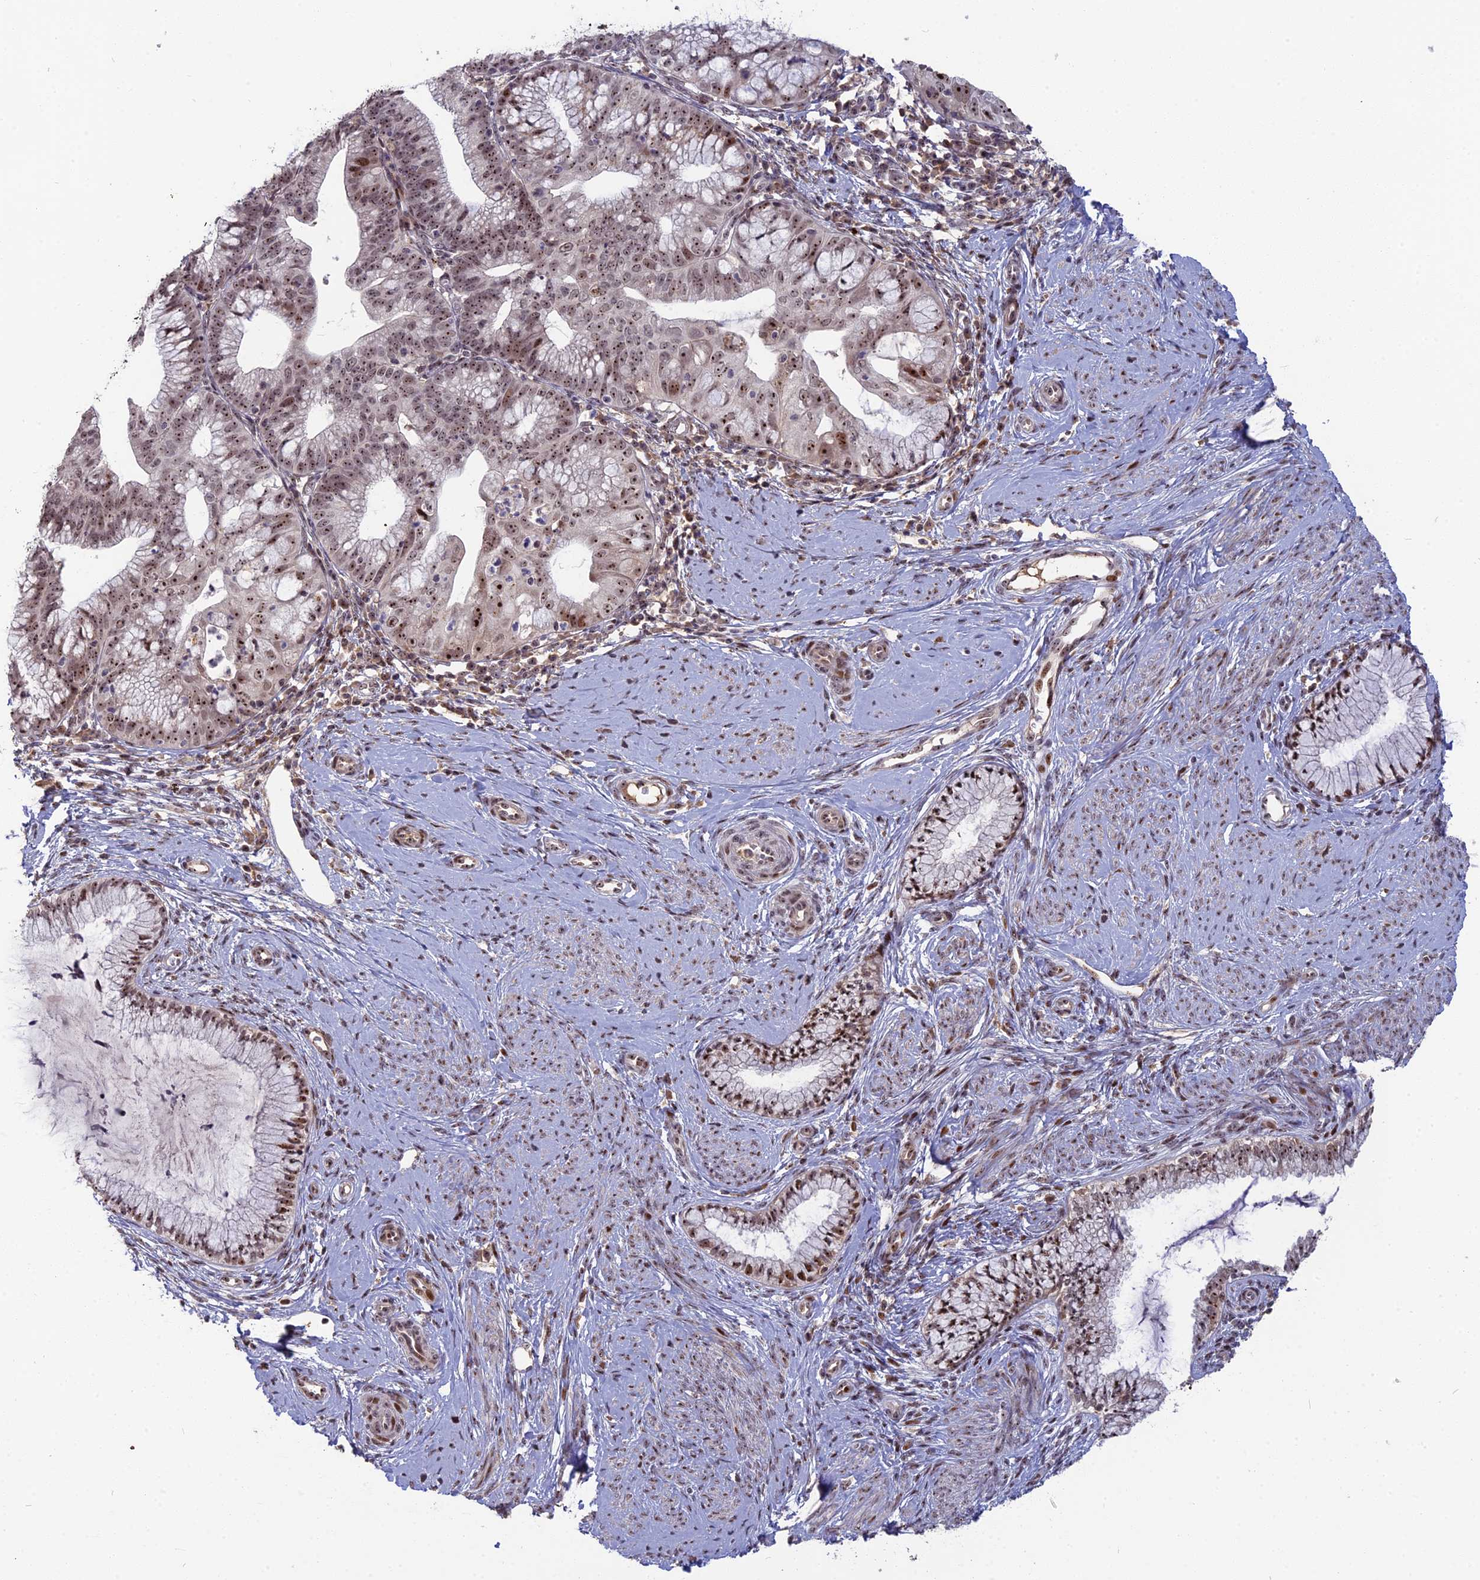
{"staining": {"intensity": "strong", "quantity": ">75%", "location": "nuclear"}, "tissue": "cervical cancer", "cell_type": "Tumor cells", "image_type": "cancer", "snomed": [{"axis": "morphology", "description": "Adenocarcinoma, NOS"}, {"axis": "topography", "description": "Cervix"}], "caption": "About >75% of tumor cells in cervical cancer (adenocarcinoma) display strong nuclear protein expression as visualized by brown immunohistochemical staining.", "gene": "FAM131A", "patient": {"sex": "female", "age": 36}}